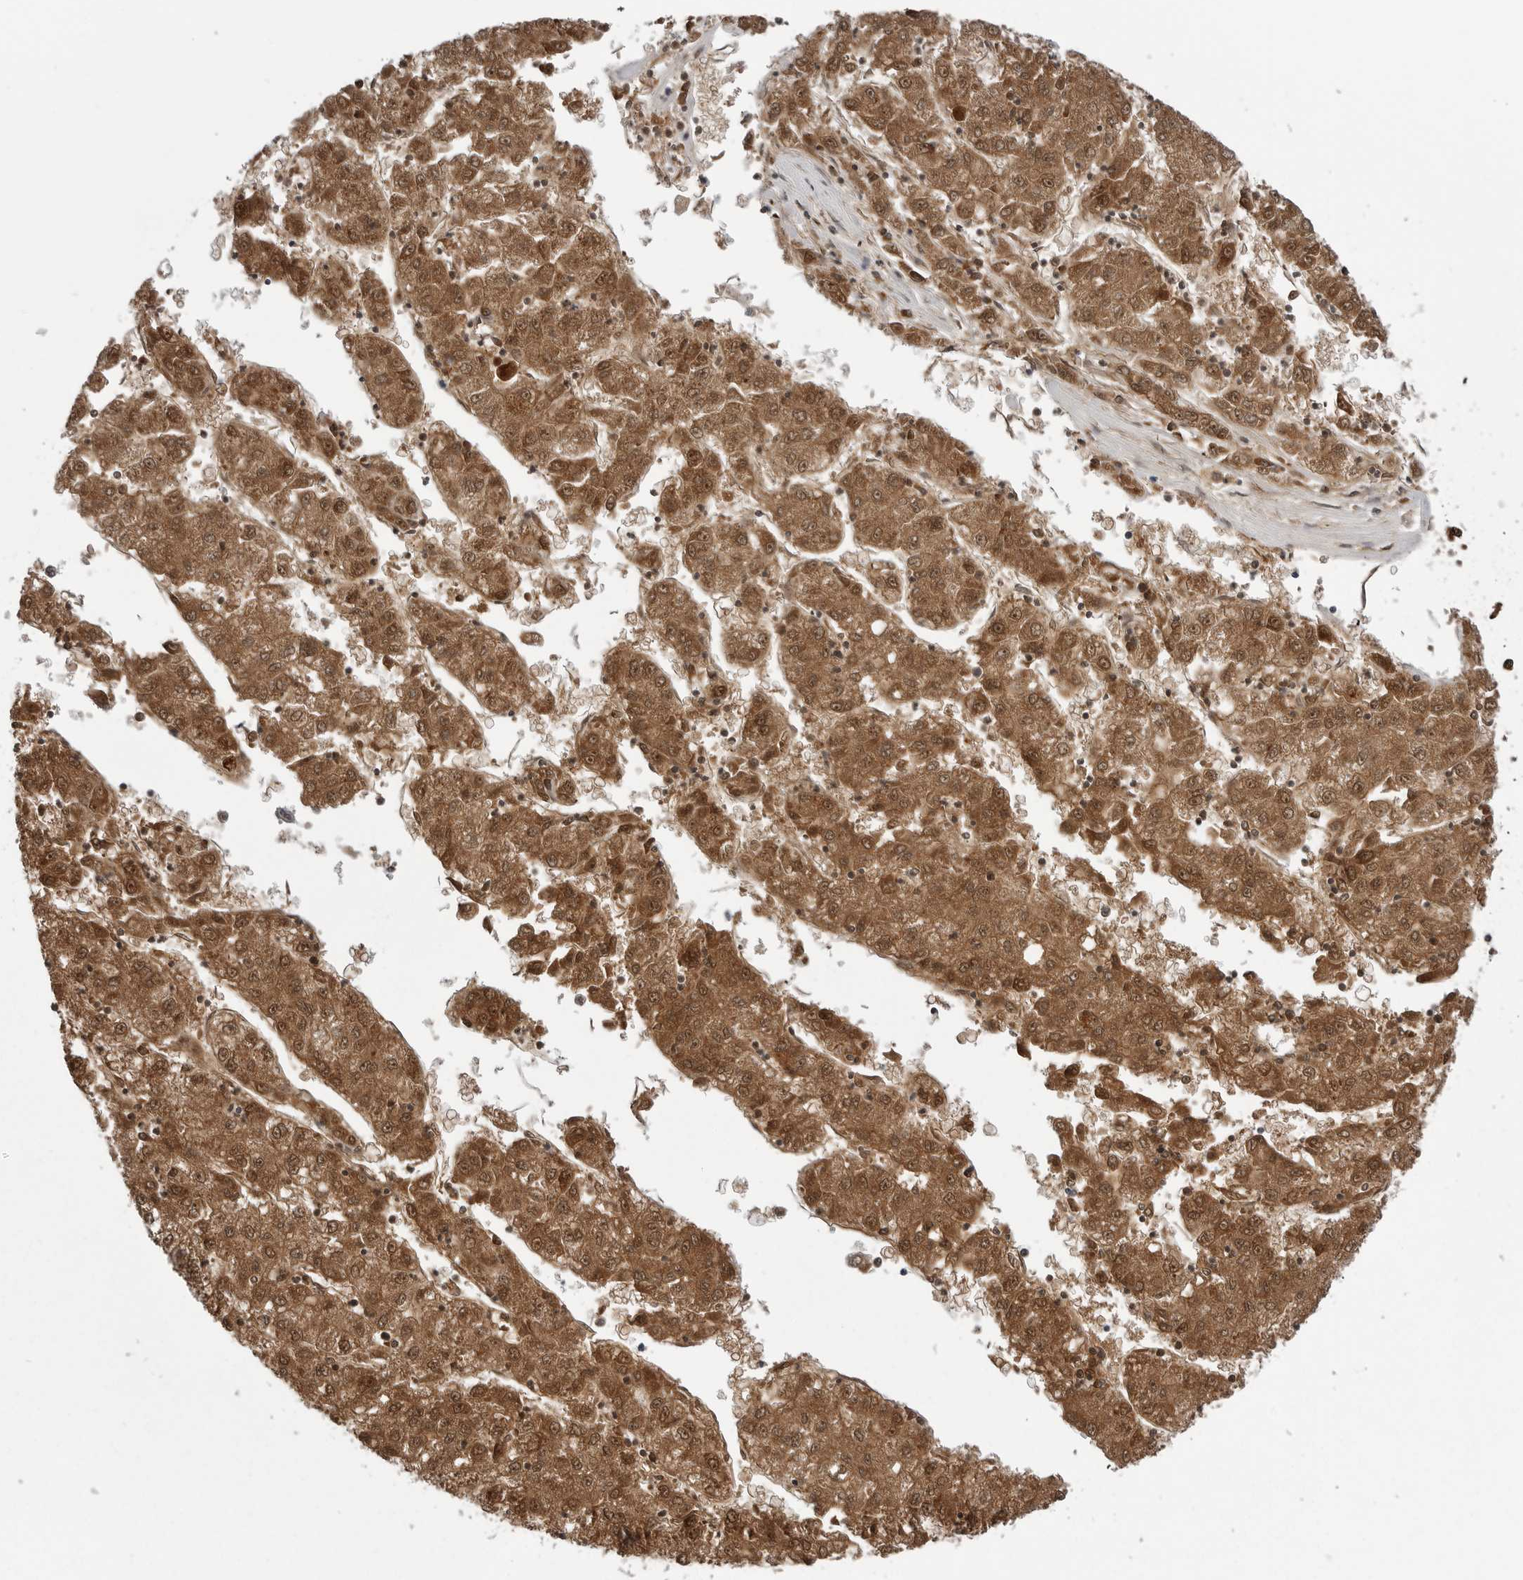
{"staining": {"intensity": "moderate", "quantity": ">75%", "location": "cytoplasmic/membranous,nuclear"}, "tissue": "liver cancer", "cell_type": "Tumor cells", "image_type": "cancer", "snomed": [{"axis": "morphology", "description": "Carcinoma, Hepatocellular, NOS"}, {"axis": "topography", "description": "Liver"}], "caption": "A high-resolution photomicrograph shows immunohistochemistry (IHC) staining of liver cancer, which shows moderate cytoplasmic/membranous and nuclear positivity in about >75% of tumor cells.", "gene": "PNPO", "patient": {"sex": "male", "age": 72}}